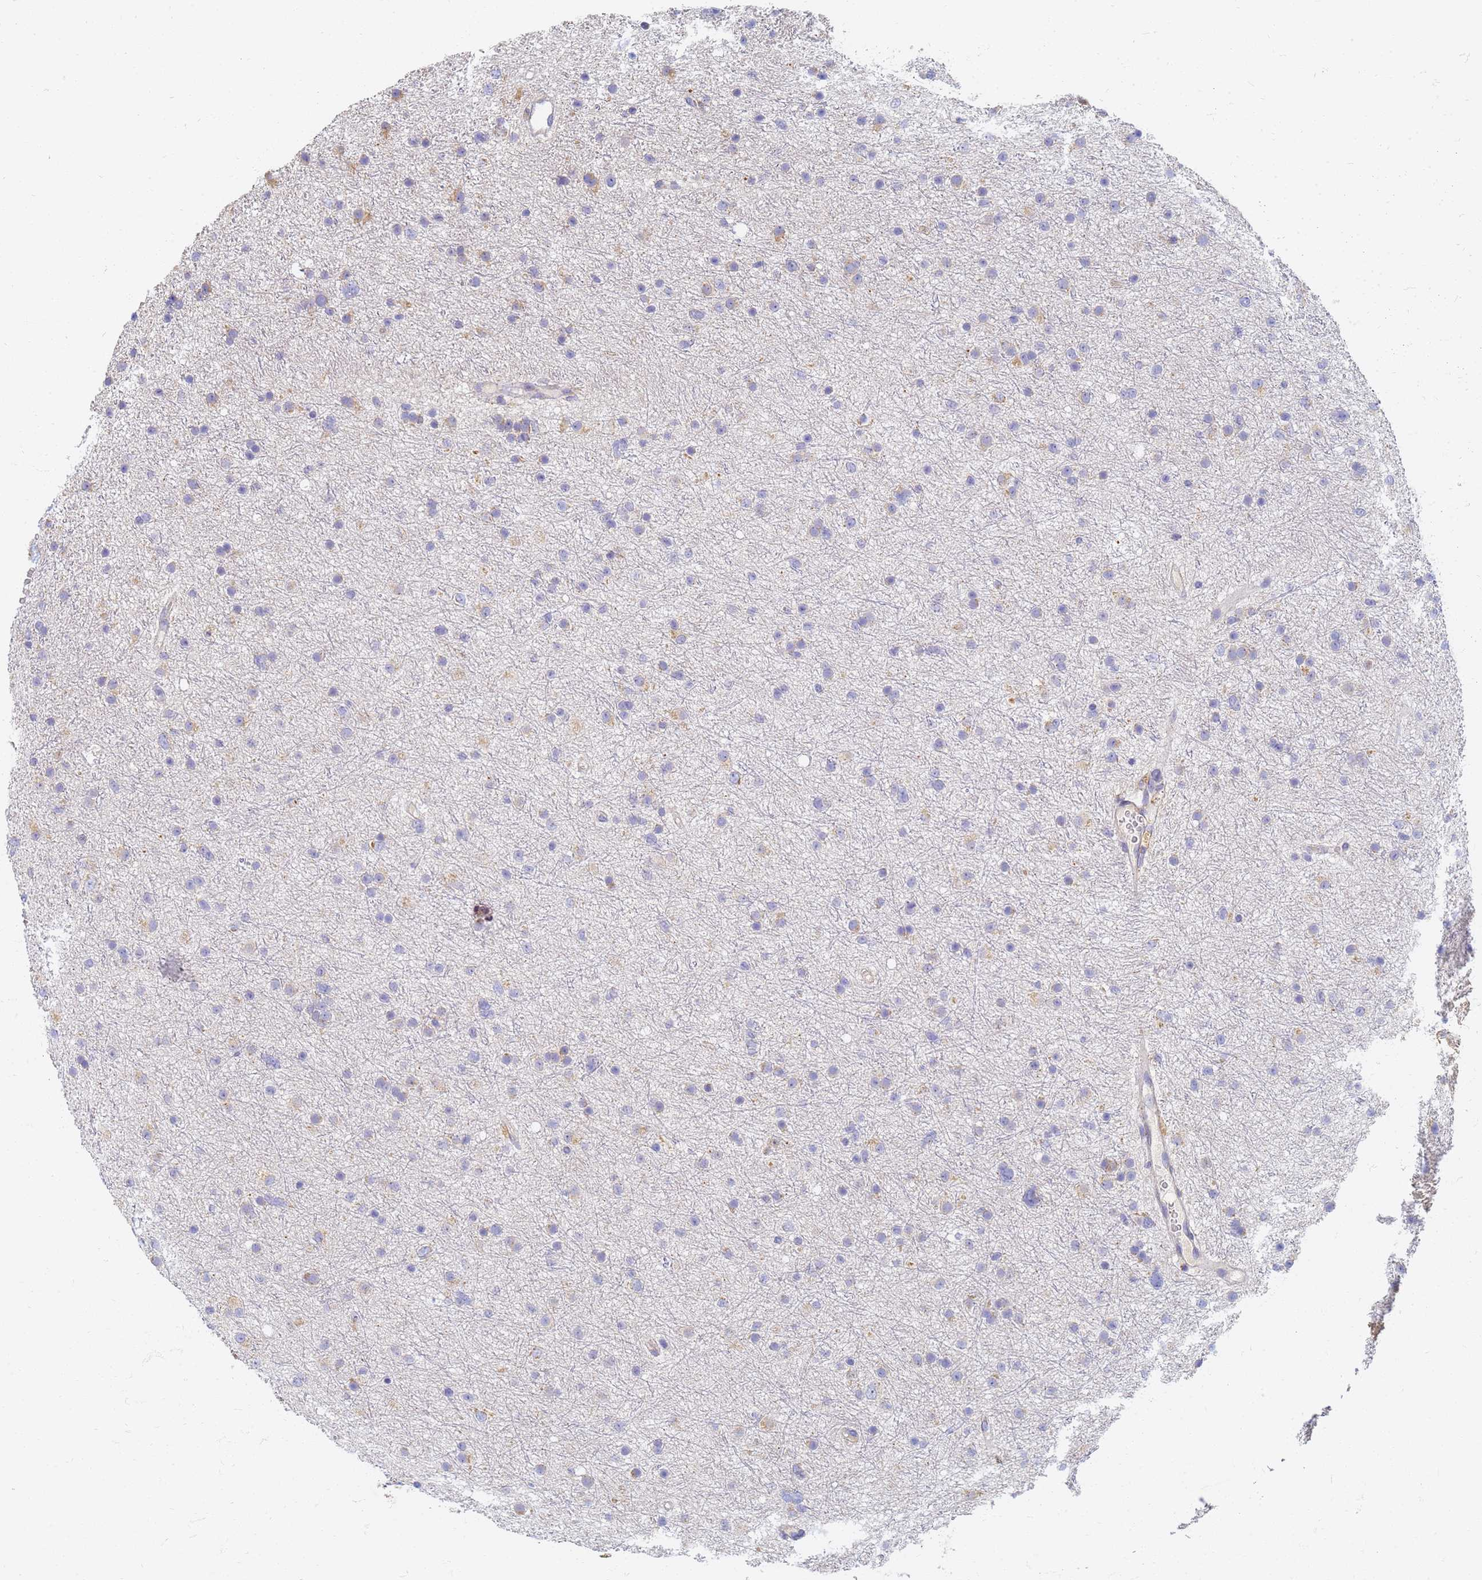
{"staining": {"intensity": "weak", "quantity": "<25%", "location": "cytoplasmic/membranous"}, "tissue": "glioma", "cell_type": "Tumor cells", "image_type": "cancer", "snomed": [{"axis": "morphology", "description": "Glioma, malignant, Low grade"}, {"axis": "topography", "description": "Cerebral cortex"}], "caption": "Immunohistochemistry micrograph of neoplastic tissue: malignant glioma (low-grade) stained with DAB exhibits no significant protein positivity in tumor cells.", "gene": "UTP23", "patient": {"sex": "female", "age": 39}}